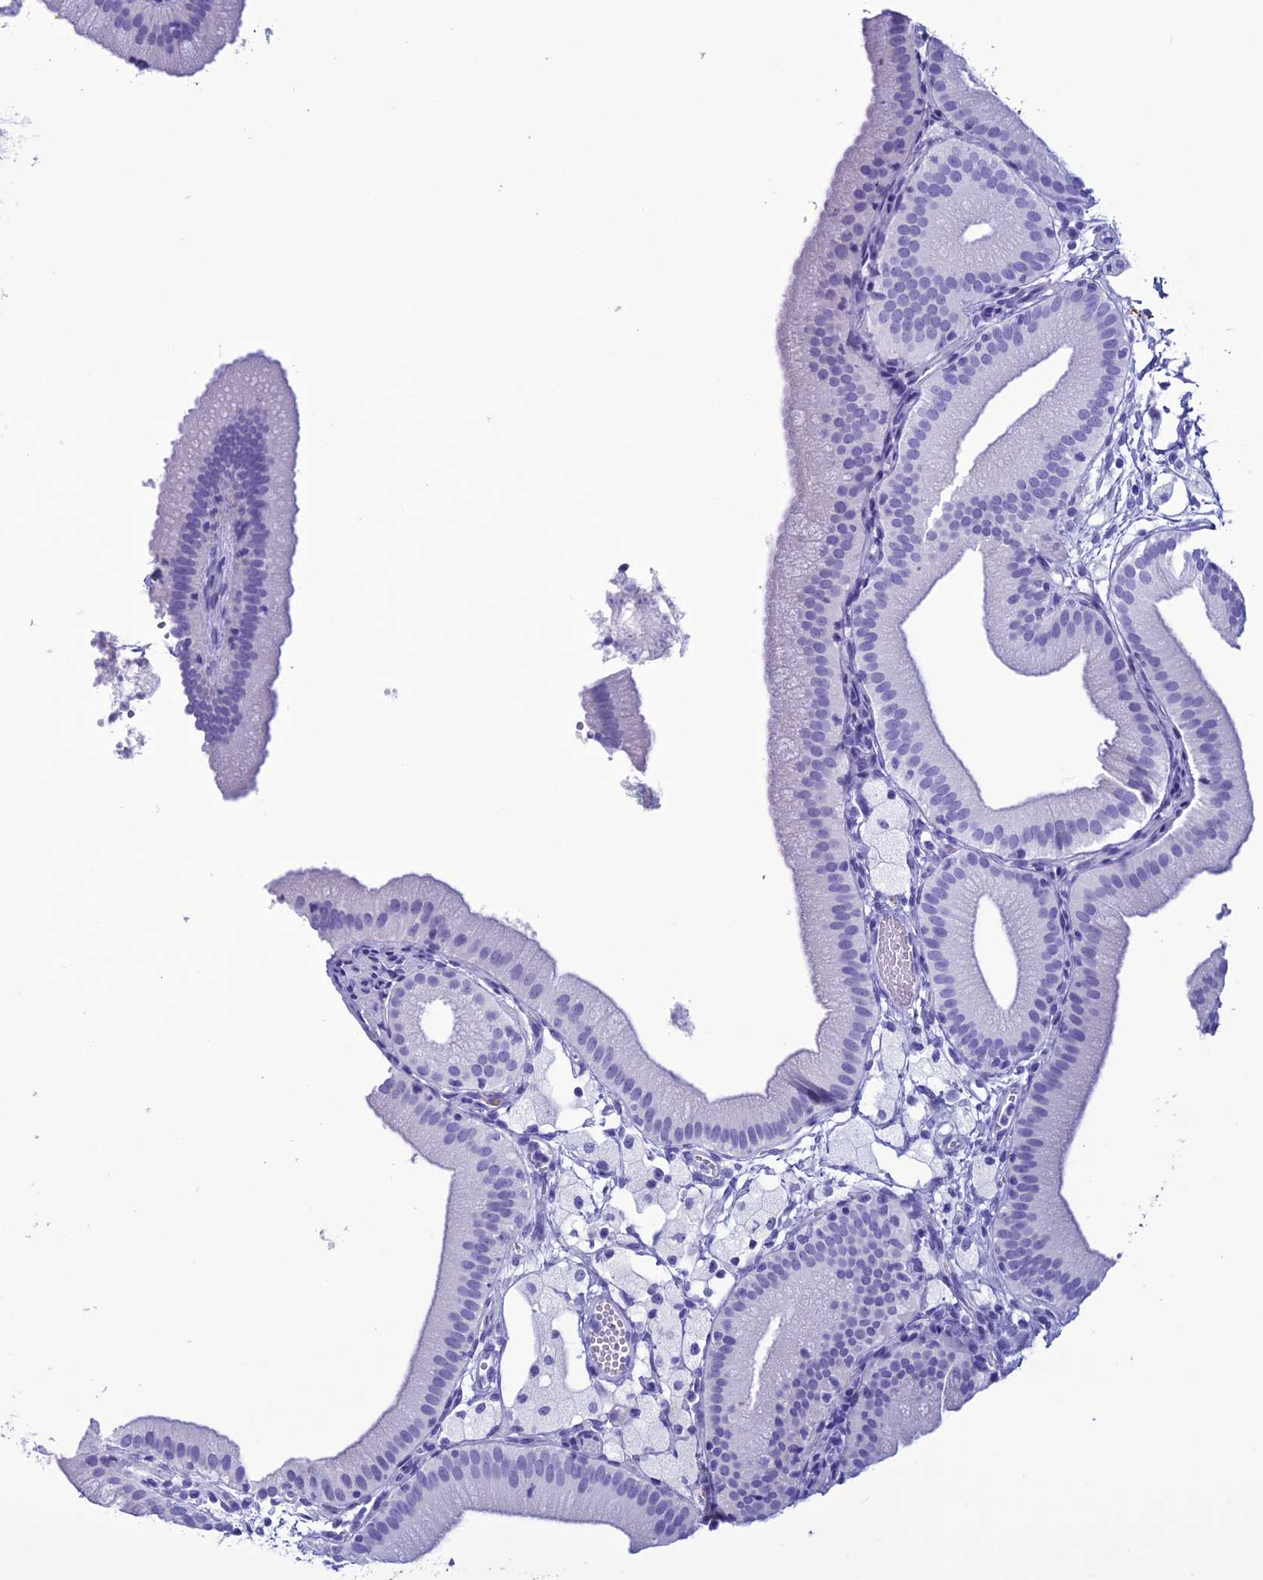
{"staining": {"intensity": "negative", "quantity": "none", "location": "none"}, "tissue": "gallbladder", "cell_type": "Glandular cells", "image_type": "normal", "snomed": [{"axis": "morphology", "description": "Normal tissue, NOS"}, {"axis": "topography", "description": "Gallbladder"}], "caption": "DAB immunohistochemical staining of normal human gallbladder displays no significant expression in glandular cells. (DAB immunohistochemistry with hematoxylin counter stain).", "gene": "MZB1", "patient": {"sex": "male", "age": 55}}